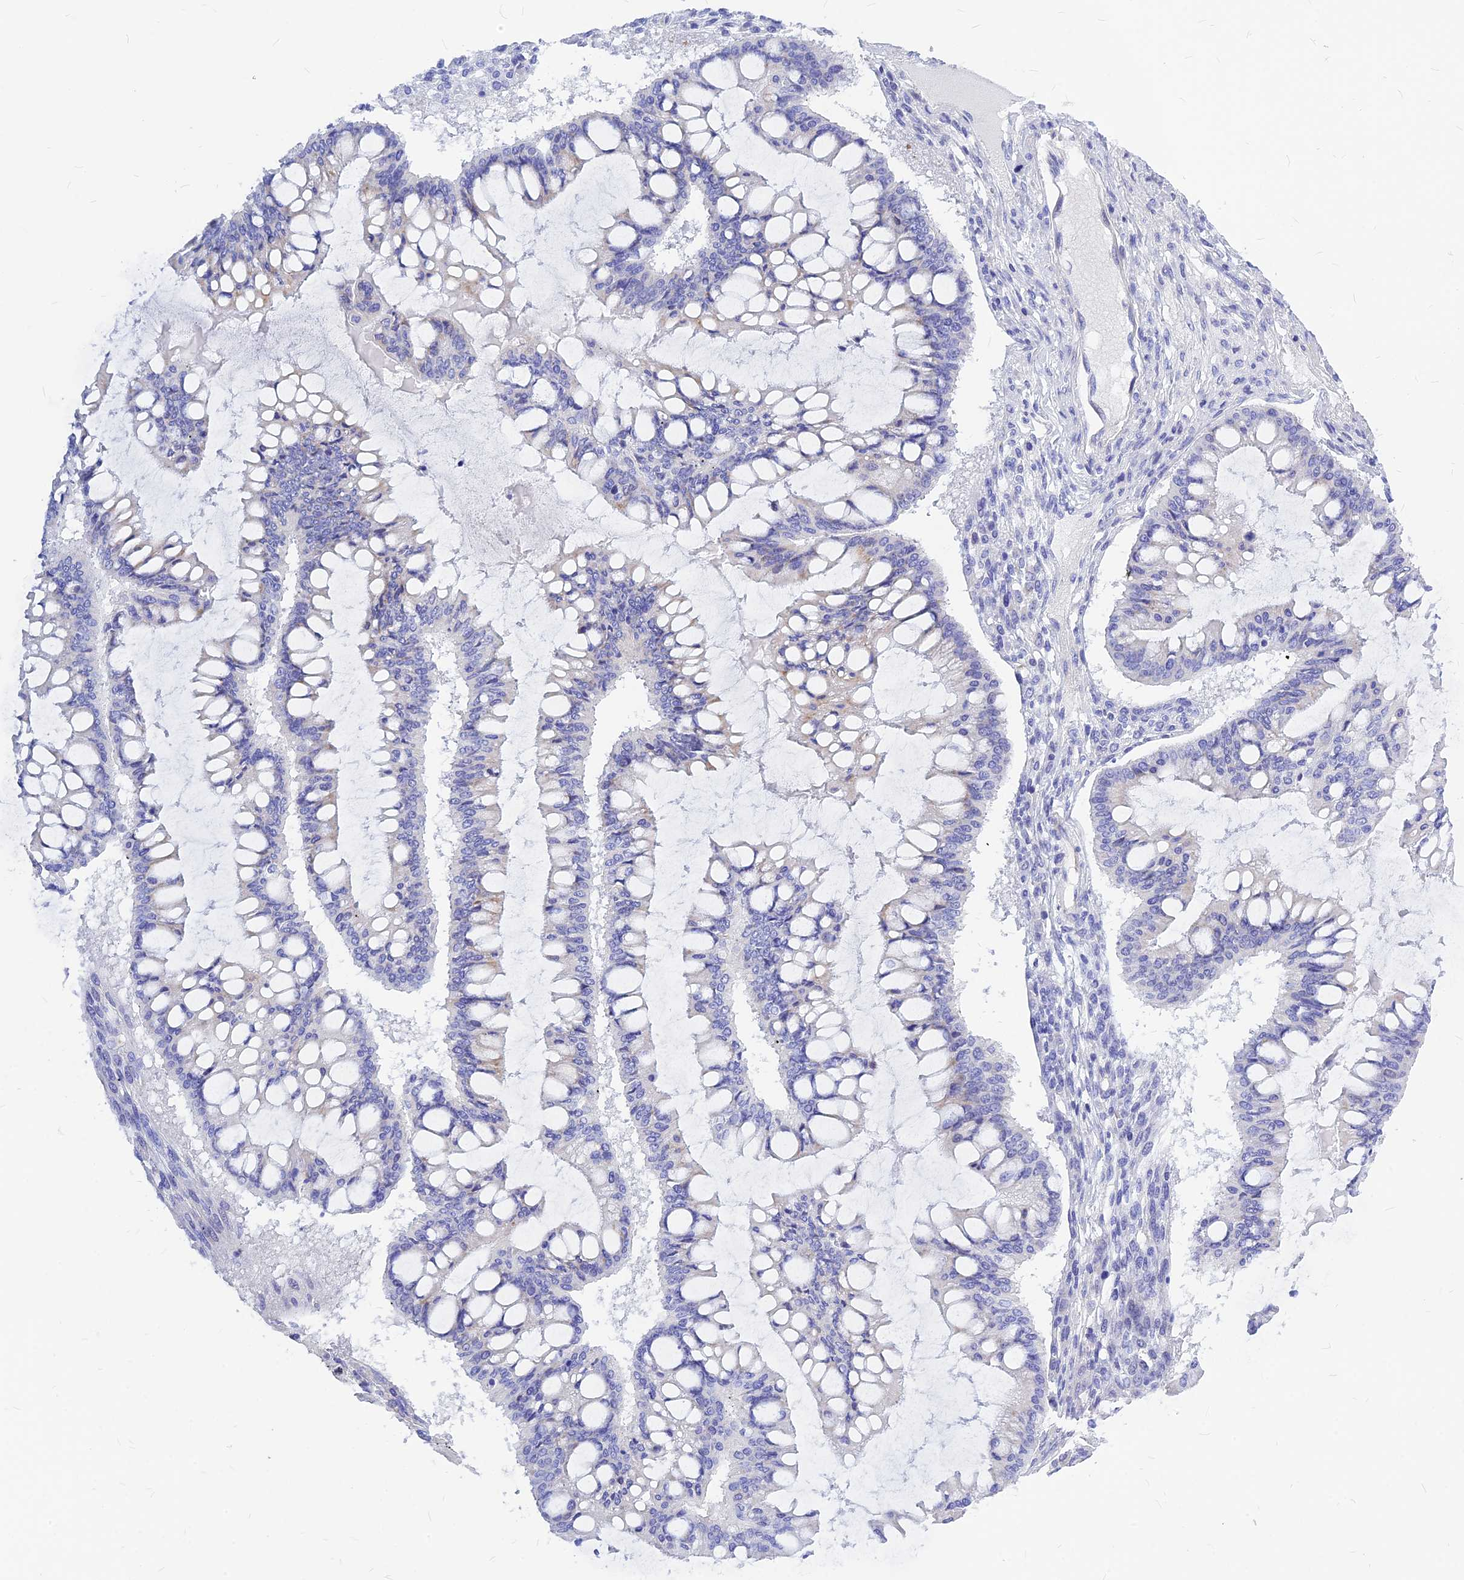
{"staining": {"intensity": "negative", "quantity": "none", "location": "none"}, "tissue": "ovarian cancer", "cell_type": "Tumor cells", "image_type": "cancer", "snomed": [{"axis": "morphology", "description": "Cystadenocarcinoma, mucinous, NOS"}, {"axis": "topography", "description": "Ovary"}], "caption": "The image displays no significant expression in tumor cells of ovarian cancer.", "gene": "CNOT6", "patient": {"sex": "female", "age": 73}}